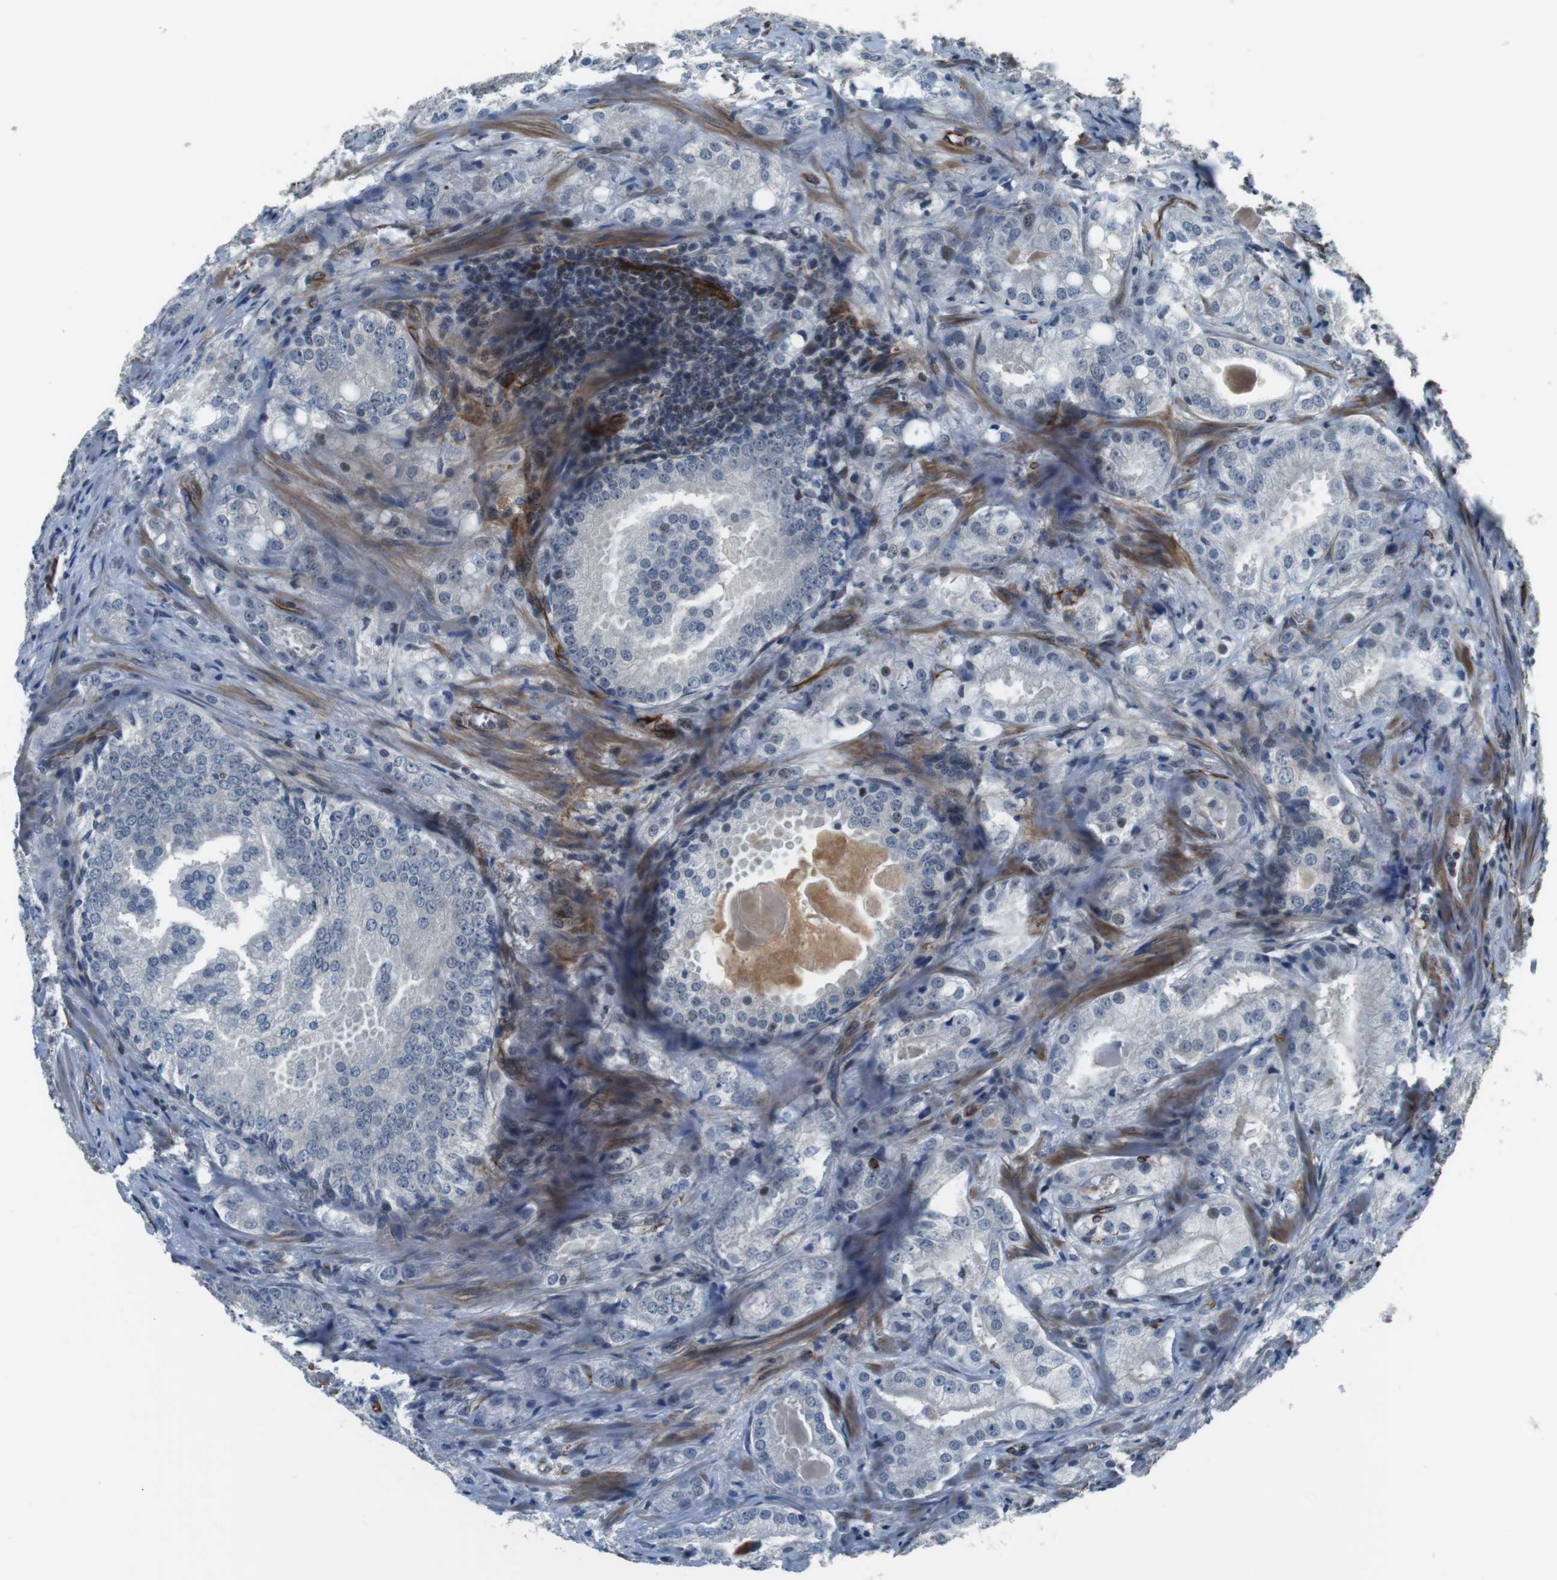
{"staining": {"intensity": "negative", "quantity": "none", "location": "none"}, "tissue": "prostate cancer", "cell_type": "Tumor cells", "image_type": "cancer", "snomed": [{"axis": "morphology", "description": "Adenocarcinoma, High grade"}, {"axis": "topography", "description": "Prostate"}], "caption": "Histopathology image shows no protein expression in tumor cells of prostate cancer (high-grade adenocarcinoma) tissue.", "gene": "LRRC49", "patient": {"sex": "male", "age": 64}}